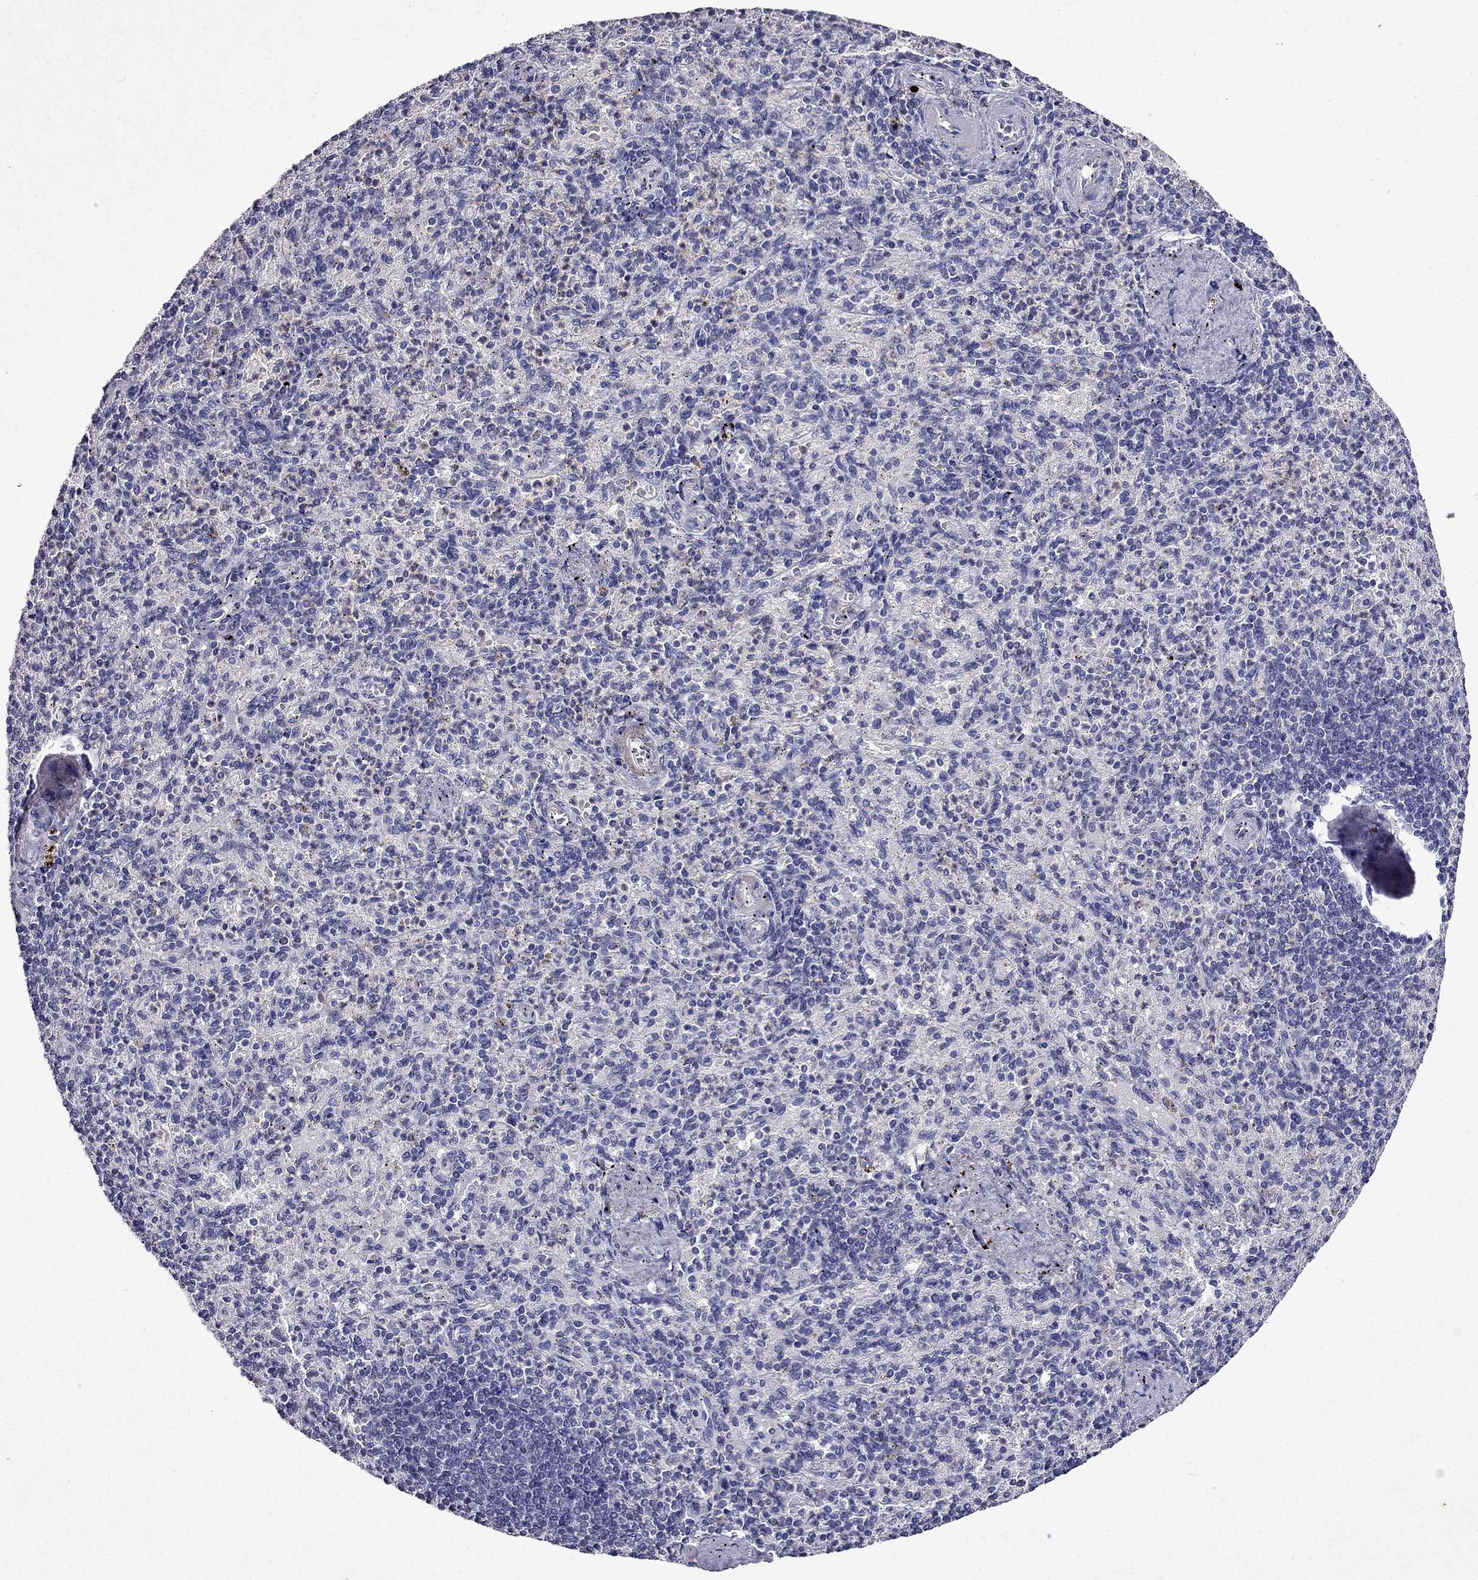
{"staining": {"intensity": "negative", "quantity": "none", "location": "none"}, "tissue": "spleen", "cell_type": "Cells in red pulp", "image_type": "normal", "snomed": [{"axis": "morphology", "description": "Normal tissue, NOS"}, {"axis": "topography", "description": "Spleen"}], "caption": "Protein analysis of normal spleen demonstrates no significant staining in cells in red pulp. (Brightfield microscopy of DAB (3,3'-diaminobenzidine) immunohistochemistry (IHC) at high magnification).", "gene": "DNAH17", "patient": {"sex": "female", "age": 74}}